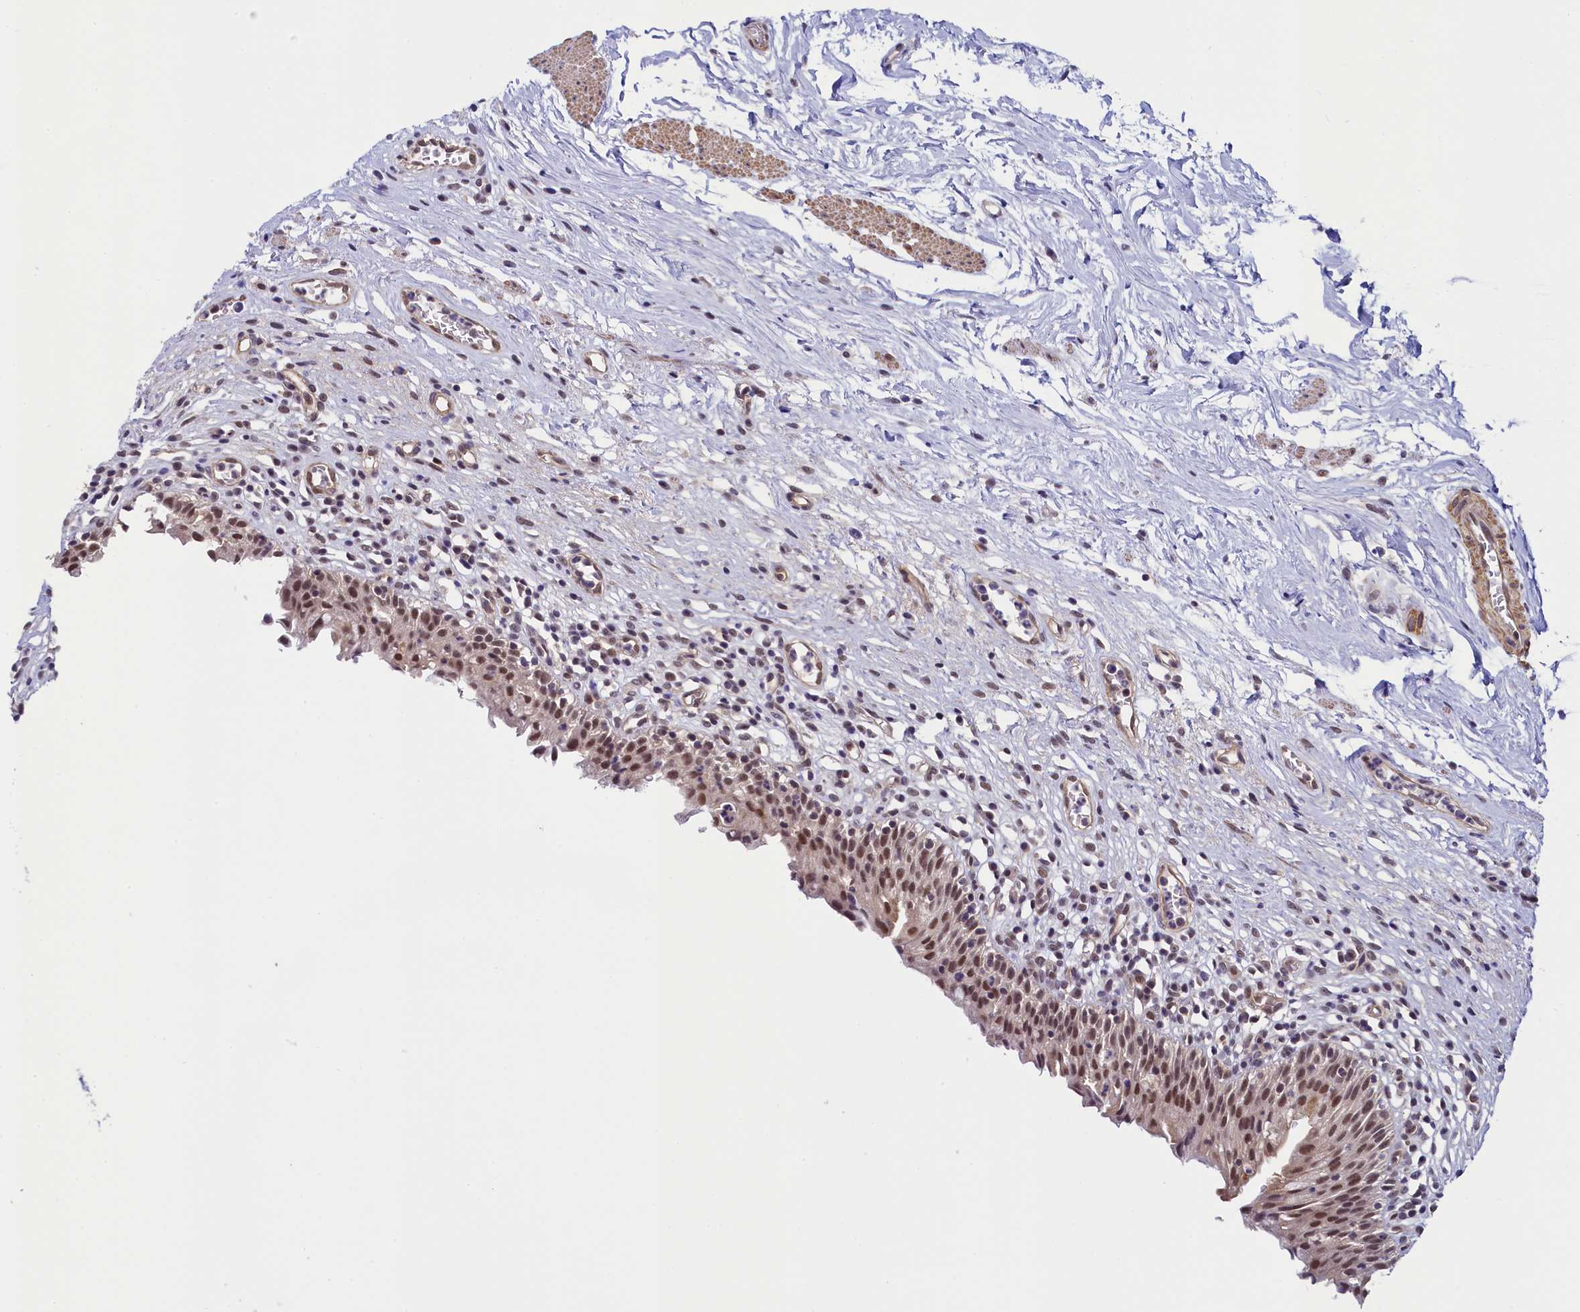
{"staining": {"intensity": "moderate", "quantity": ">75%", "location": "nuclear"}, "tissue": "urinary bladder", "cell_type": "Urothelial cells", "image_type": "normal", "snomed": [{"axis": "morphology", "description": "Normal tissue, NOS"}, {"axis": "morphology", "description": "Inflammation, NOS"}, {"axis": "topography", "description": "Urinary bladder"}], "caption": "Moderate nuclear staining is present in approximately >75% of urothelial cells in benign urinary bladder.", "gene": "INTS14", "patient": {"sex": "male", "age": 63}}